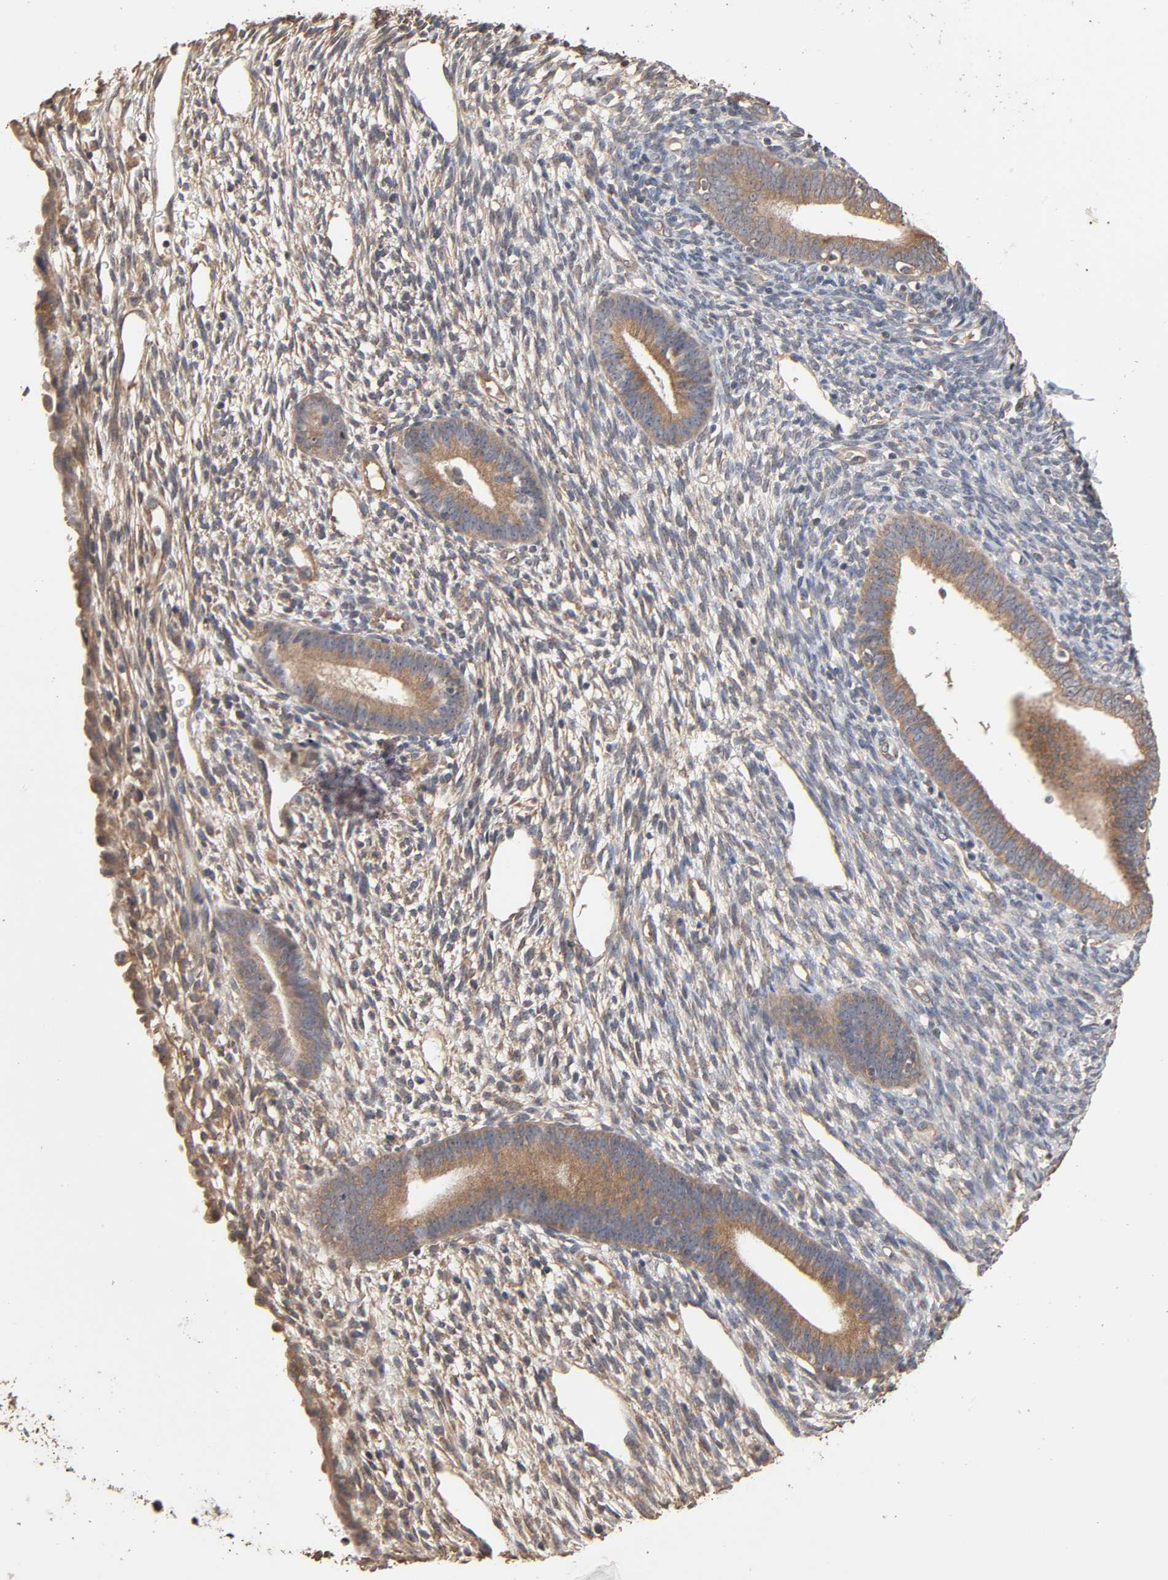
{"staining": {"intensity": "weak", "quantity": ">75%", "location": "cytoplasmic/membranous"}, "tissue": "endometrium", "cell_type": "Cells in endometrial stroma", "image_type": "normal", "snomed": [{"axis": "morphology", "description": "Normal tissue, NOS"}, {"axis": "topography", "description": "Endometrium"}], "caption": "About >75% of cells in endometrial stroma in unremarkable human endometrium demonstrate weak cytoplasmic/membranous protein positivity as visualized by brown immunohistochemical staining.", "gene": "ARHGEF7", "patient": {"sex": "female", "age": 57}}